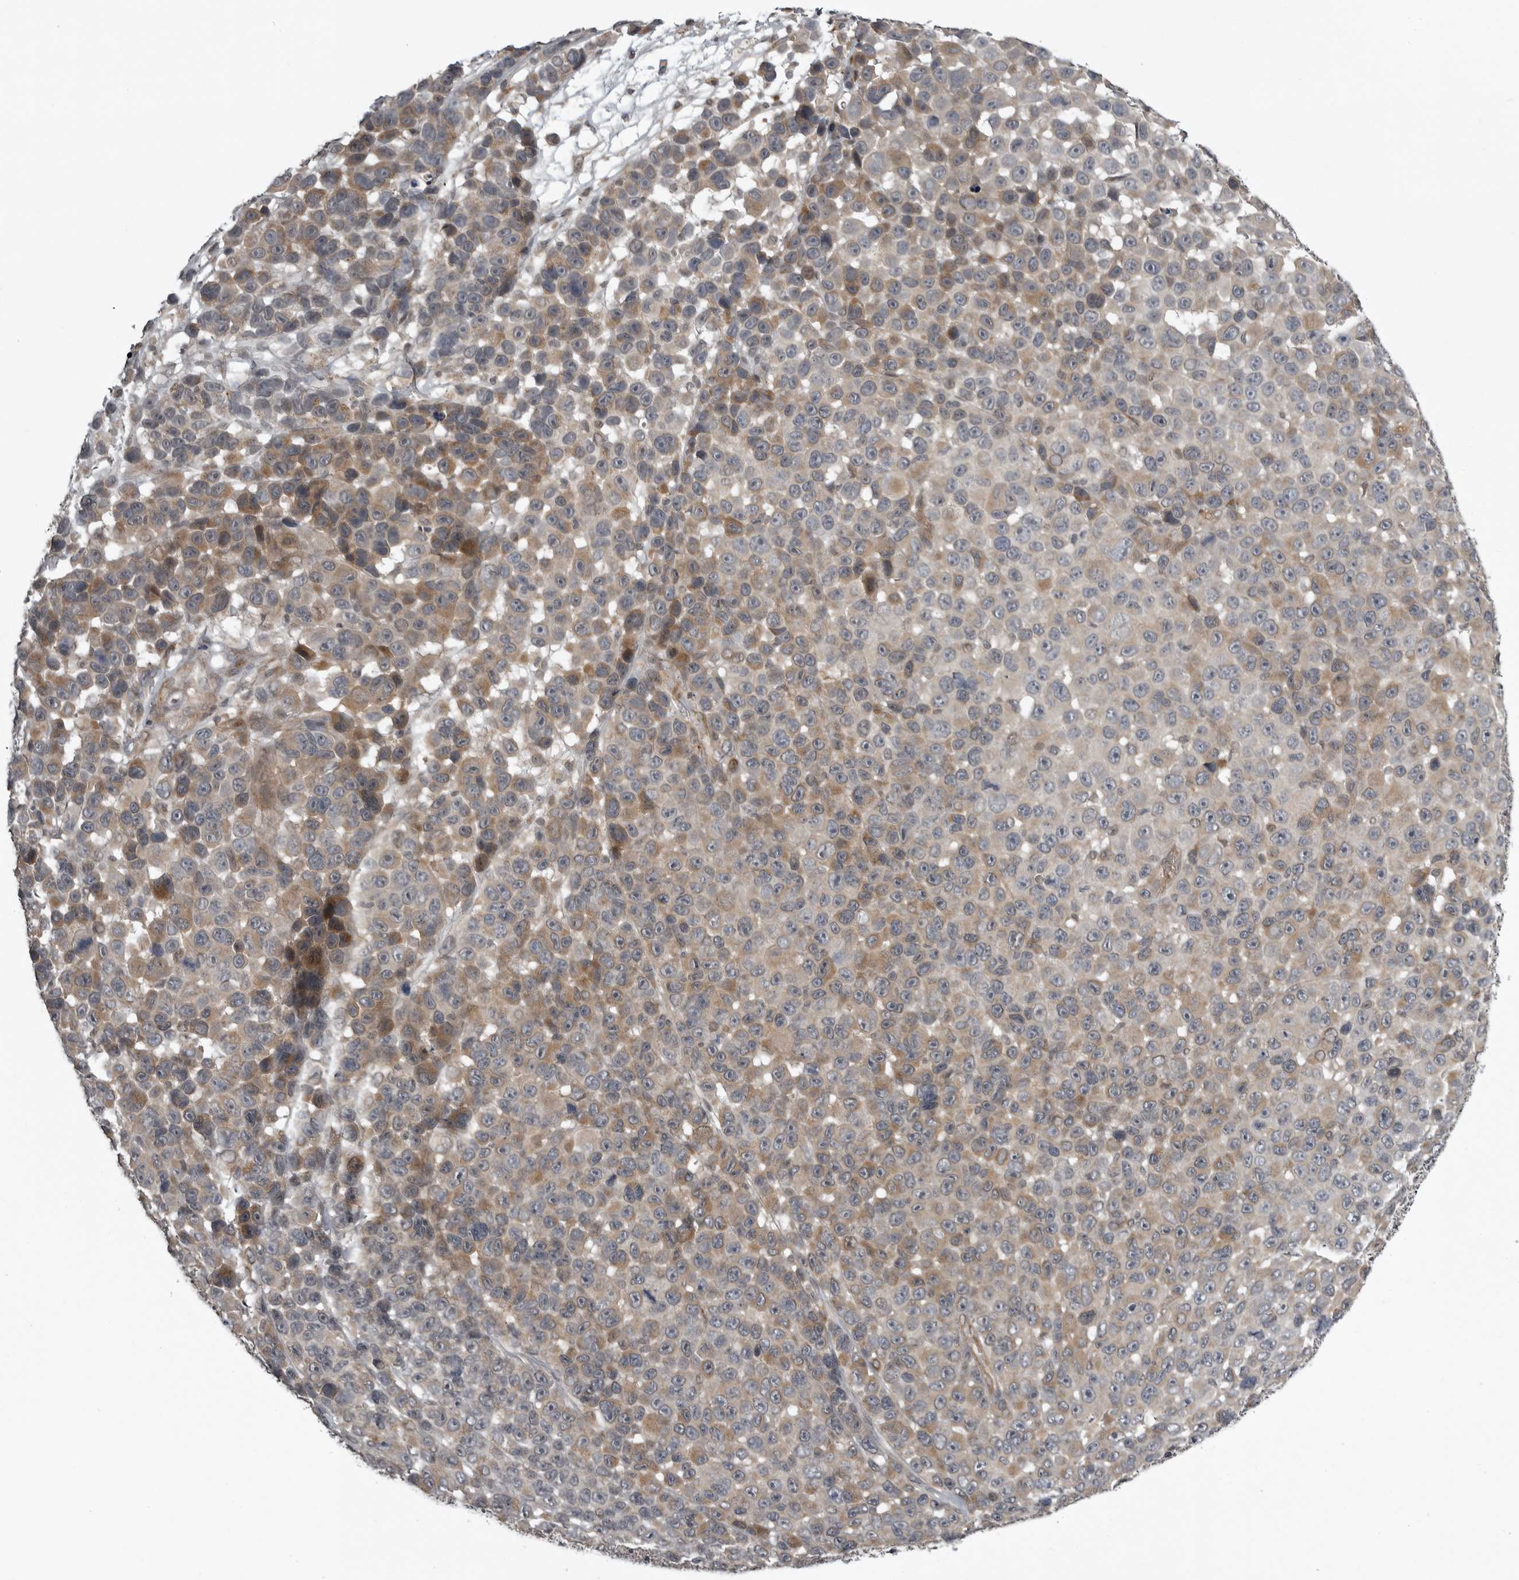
{"staining": {"intensity": "moderate", "quantity": "25%-75%", "location": "cytoplasmic/membranous"}, "tissue": "melanoma", "cell_type": "Tumor cells", "image_type": "cancer", "snomed": [{"axis": "morphology", "description": "Malignant melanoma, NOS"}, {"axis": "topography", "description": "Skin"}], "caption": "Immunohistochemistry image of neoplastic tissue: human melanoma stained using immunohistochemistry (IHC) demonstrates medium levels of moderate protein expression localized specifically in the cytoplasmic/membranous of tumor cells, appearing as a cytoplasmic/membranous brown color.", "gene": "SNX16", "patient": {"sex": "male", "age": 53}}